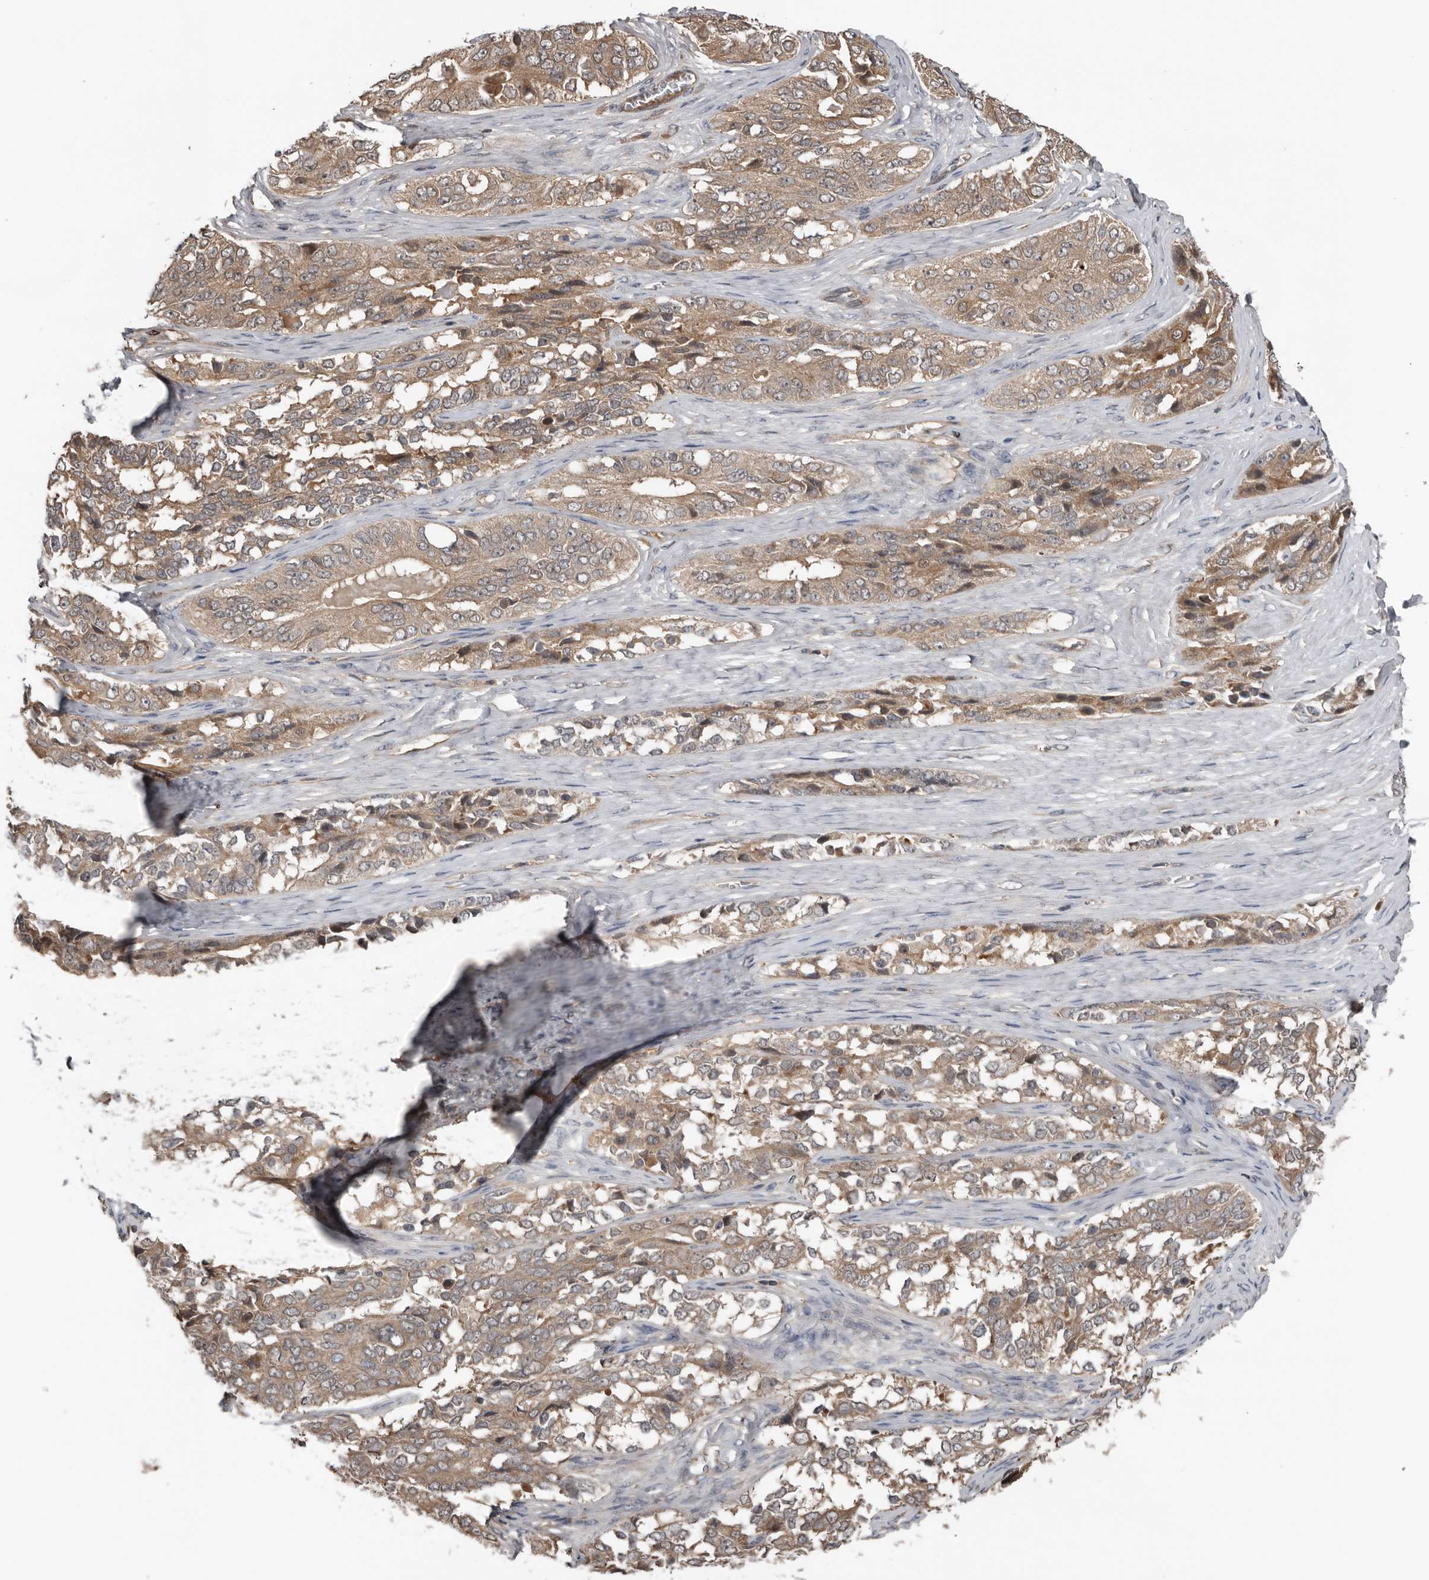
{"staining": {"intensity": "moderate", "quantity": ">75%", "location": "cytoplasmic/membranous"}, "tissue": "ovarian cancer", "cell_type": "Tumor cells", "image_type": "cancer", "snomed": [{"axis": "morphology", "description": "Carcinoma, endometroid"}, {"axis": "topography", "description": "Ovary"}], "caption": "Immunohistochemical staining of ovarian cancer (endometroid carcinoma) reveals medium levels of moderate cytoplasmic/membranous positivity in about >75% of tumor cells.", "gene": "DNAJB4", "patient": {"sex": "female", "age": 51}}